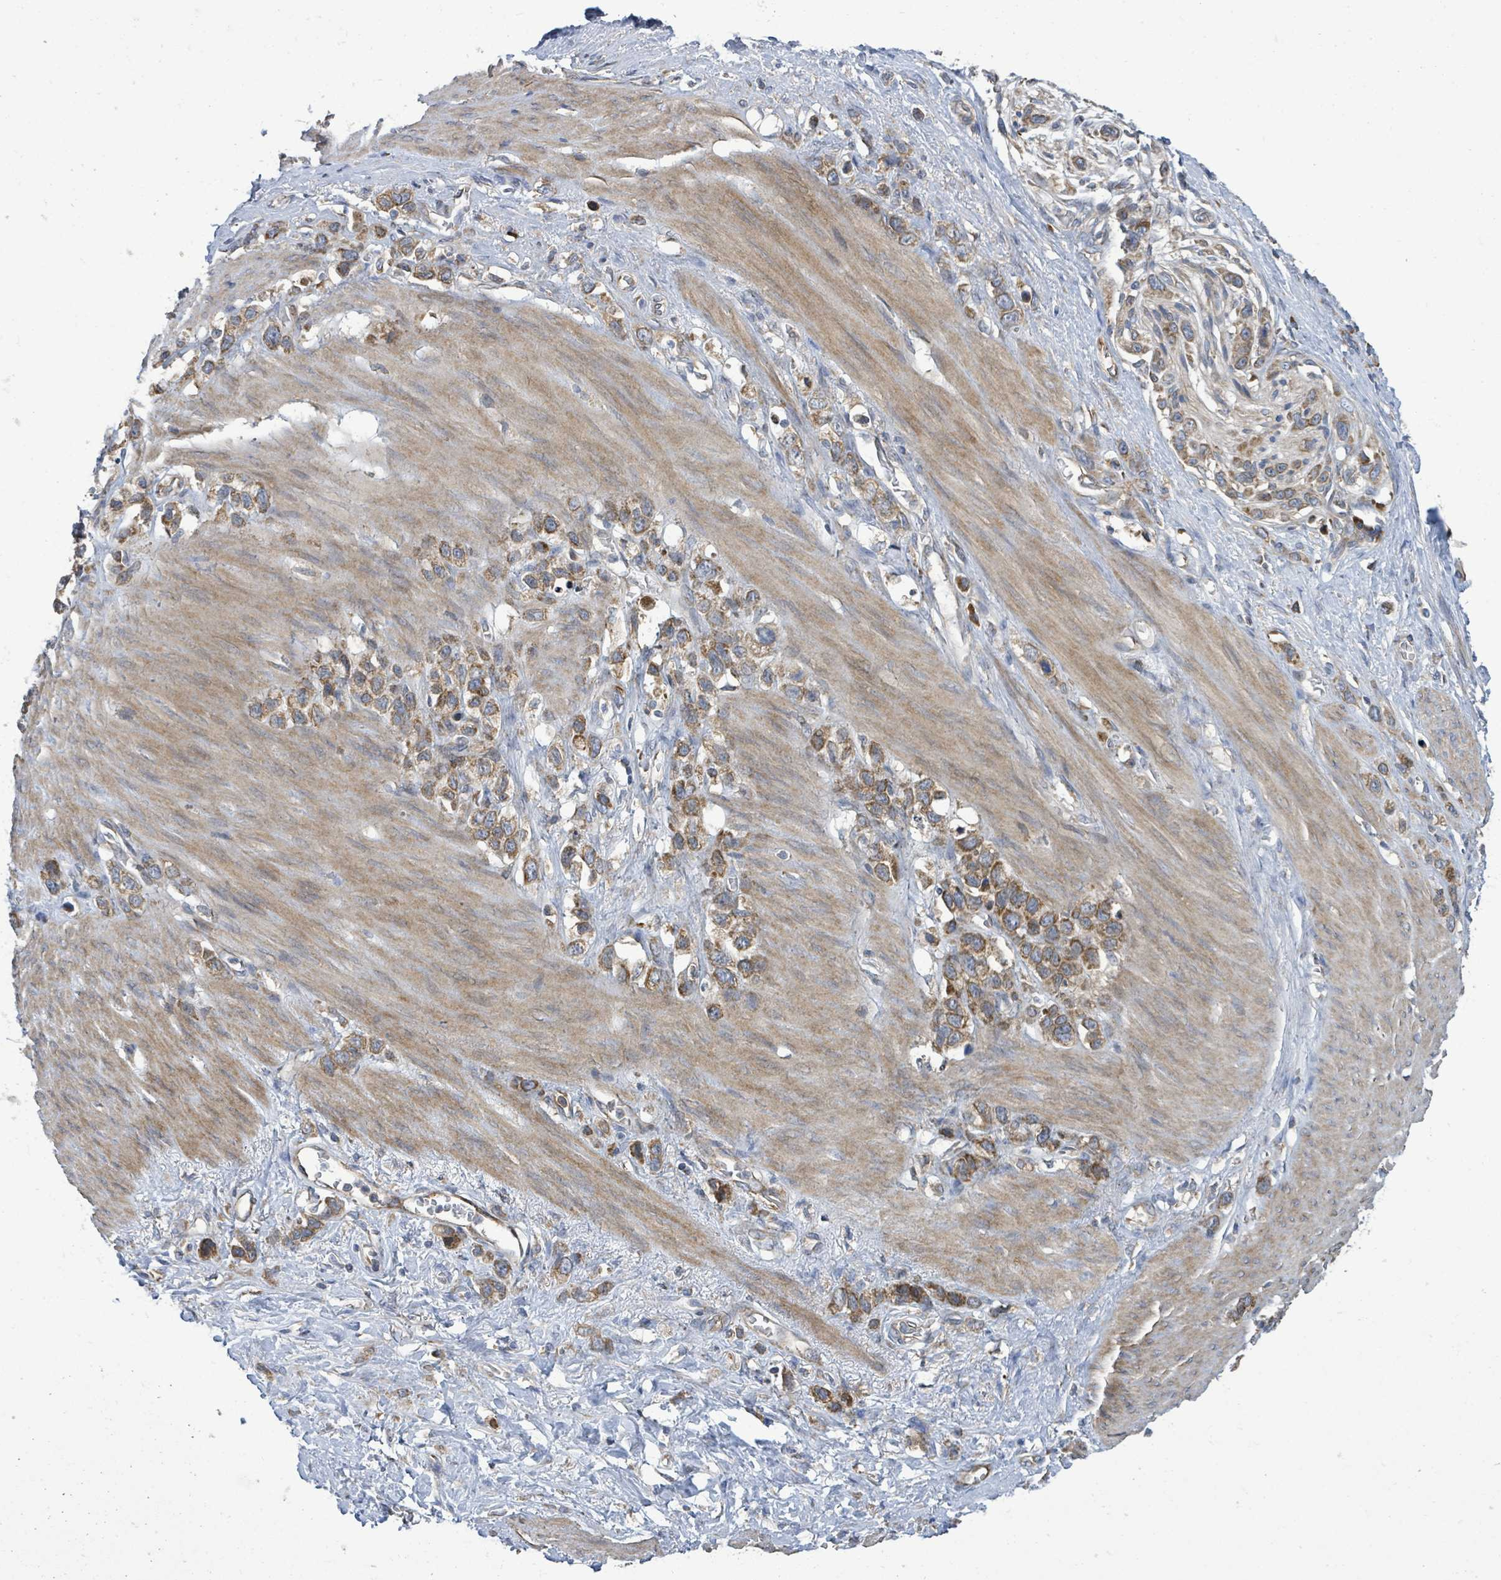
{"staining": {"intensity": "moderate", "quantity": ">75%", "location": "cytoplasmic/membranous"}, "tissue": "stomach cancer", "cell_type": "Tumor cells", "image_type": "cancer", "snomed": [{"axis": "morphology", "description": "Adenocarcinoma, NOS"}, {"axis": "topography", "description": "Stomach"}], "caption": "High-magnification brightfield microscopy of stomach adenocarcinoma stained with DAB (brown) and counterstained with hematoxylin (blue). tumor cells exhibit moderate cytoplasmic/membranous staining is seen in approximately>75% of cells. (Stains: DAB in brown, nuclei in blue, Microscopy: brightfield microscopy at high magnification).", "gene": "NOMO1", "patient": {"sex": "female", "age": 65}}